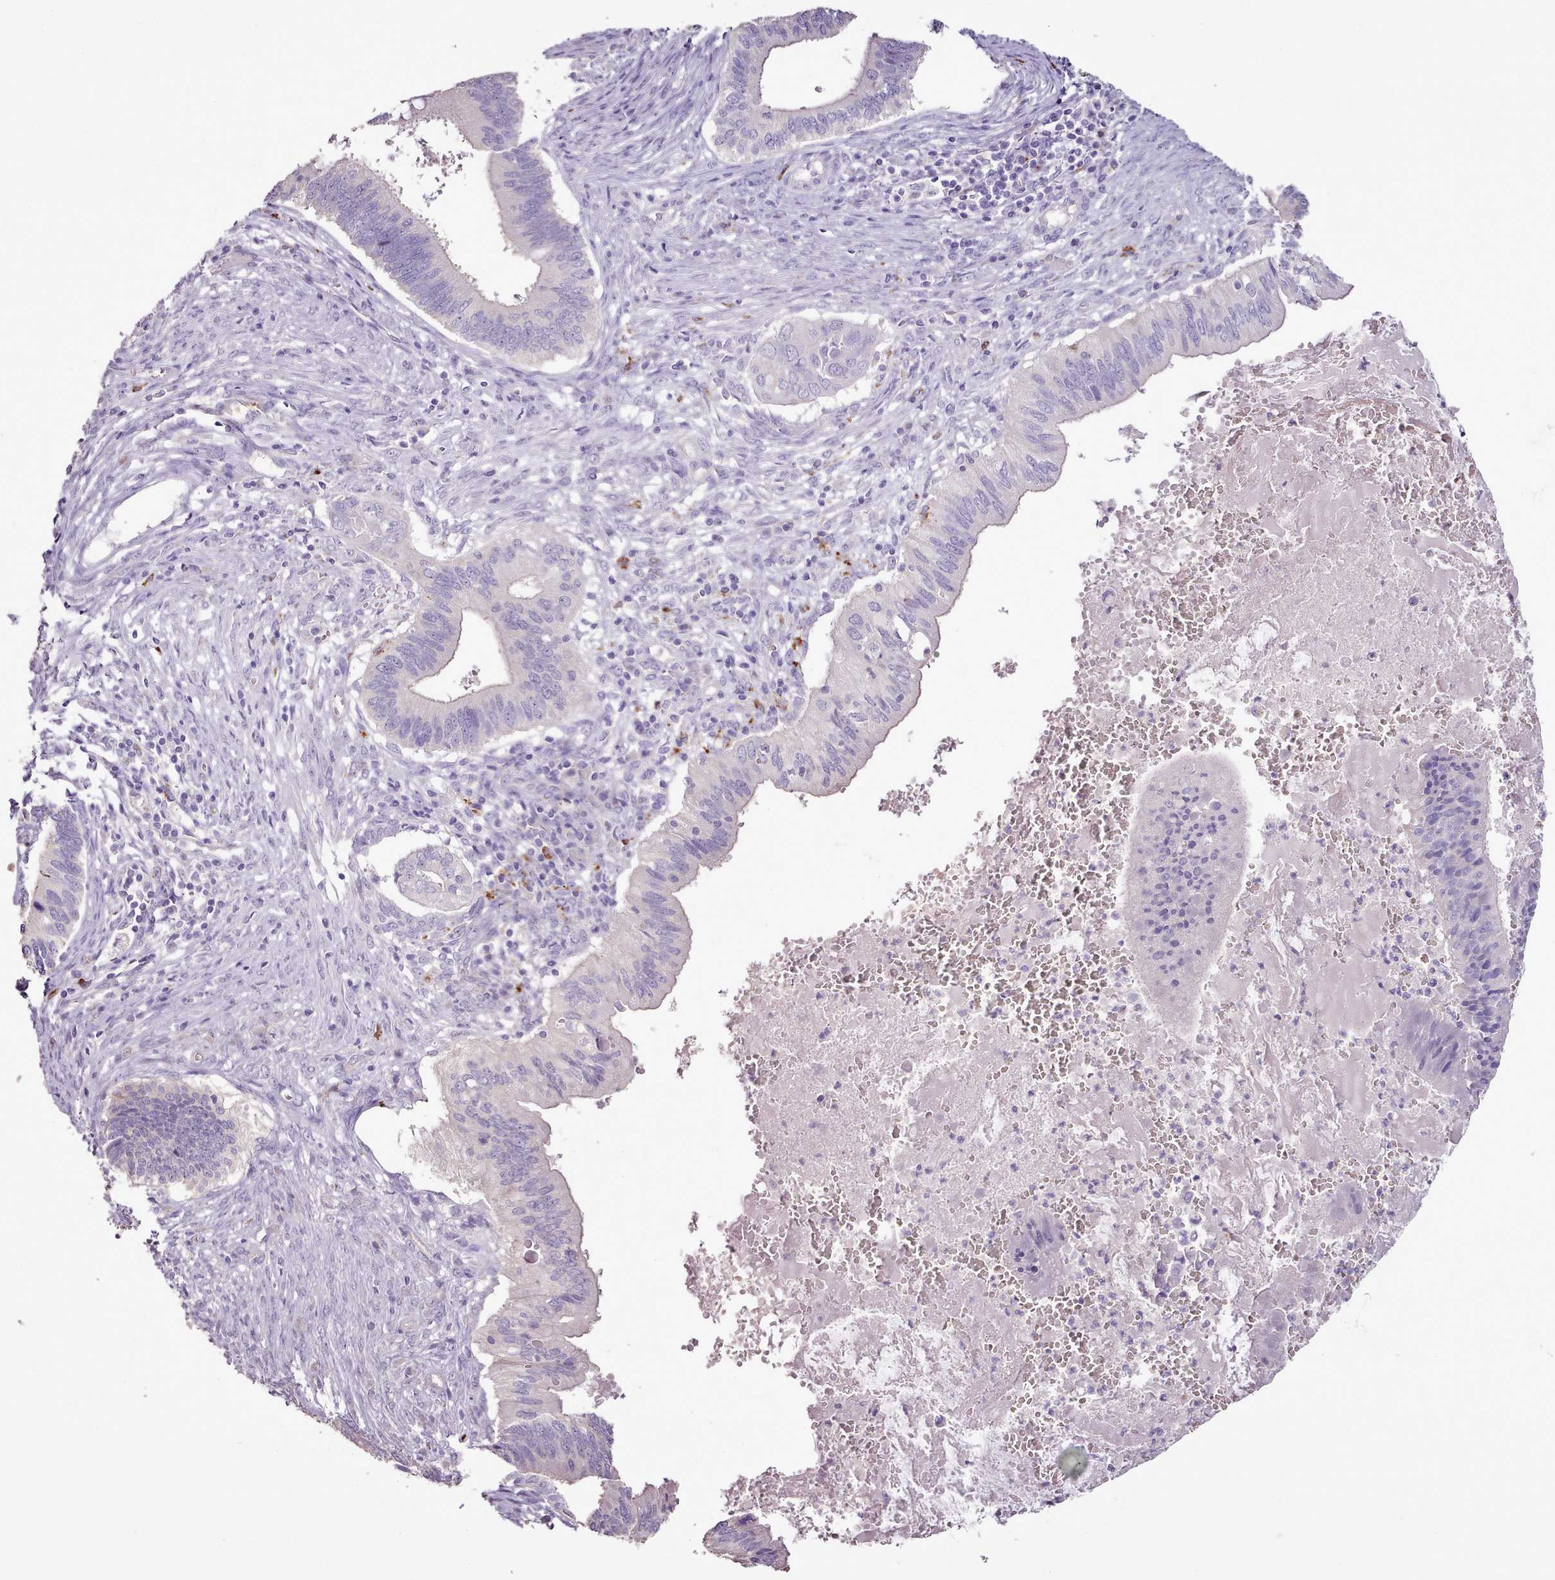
{"staining": {"intensity": "negative", "quantity": "none", "location": "none"}, "tissue": "cervical cancer", "cell_type": "Tumor cells", "image_type": "cancer", "snomed": [{"axis": "morphology", "description": "Adenocarcinoma, NOS"}, {"axis": "topography", "description": "Cervix"}], "caption": "Micrograph shows no protein positivity in tumor cells of cervical cancer (adenocarcinoma) tissue.", "gene": "BLOC1S2", "patient": {"sex": "female", "age": 42}}